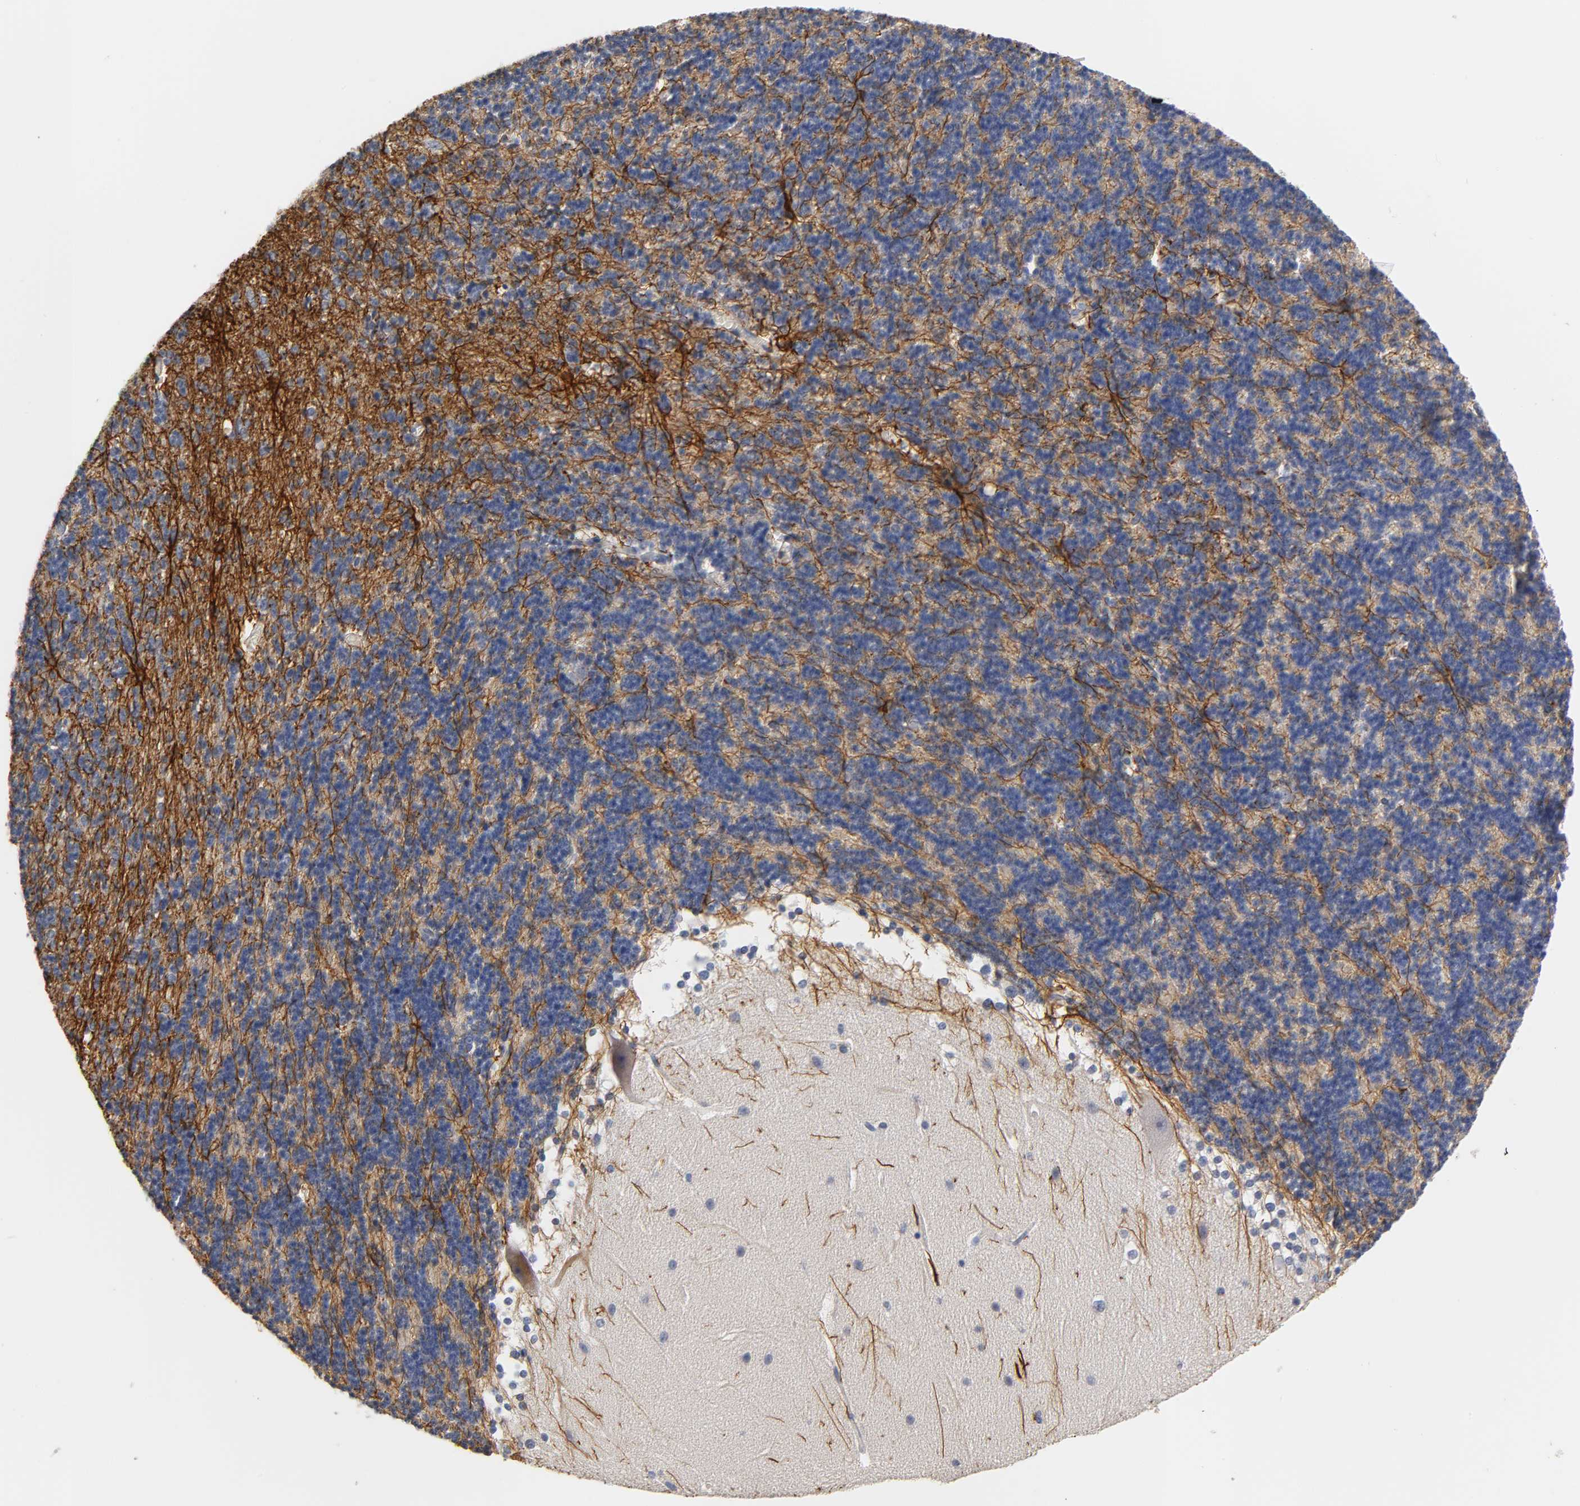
{"staining": {"intensity": "strong", "quantity": "25%-75%", "location": "cytoplasmic/membranous"}, "tissue": "cerebellum", "cell_type": "Cells in granular layer", "image_type": "normal", "snomed": [{"axis": "morphology", "description": "Normal tissue, NOS"}, {"axis": "topography", "description": "Cerebellum"}], "caption": "Benign cerebellum demonstrates strong cytoplasmic/membranous expression in about 25%-75% of cells in granular layer (DAB IHC with brightfield microscopy, high magnification)..", "gene": "OVOL1", "patient": {"sex": "female", "age": 19}}